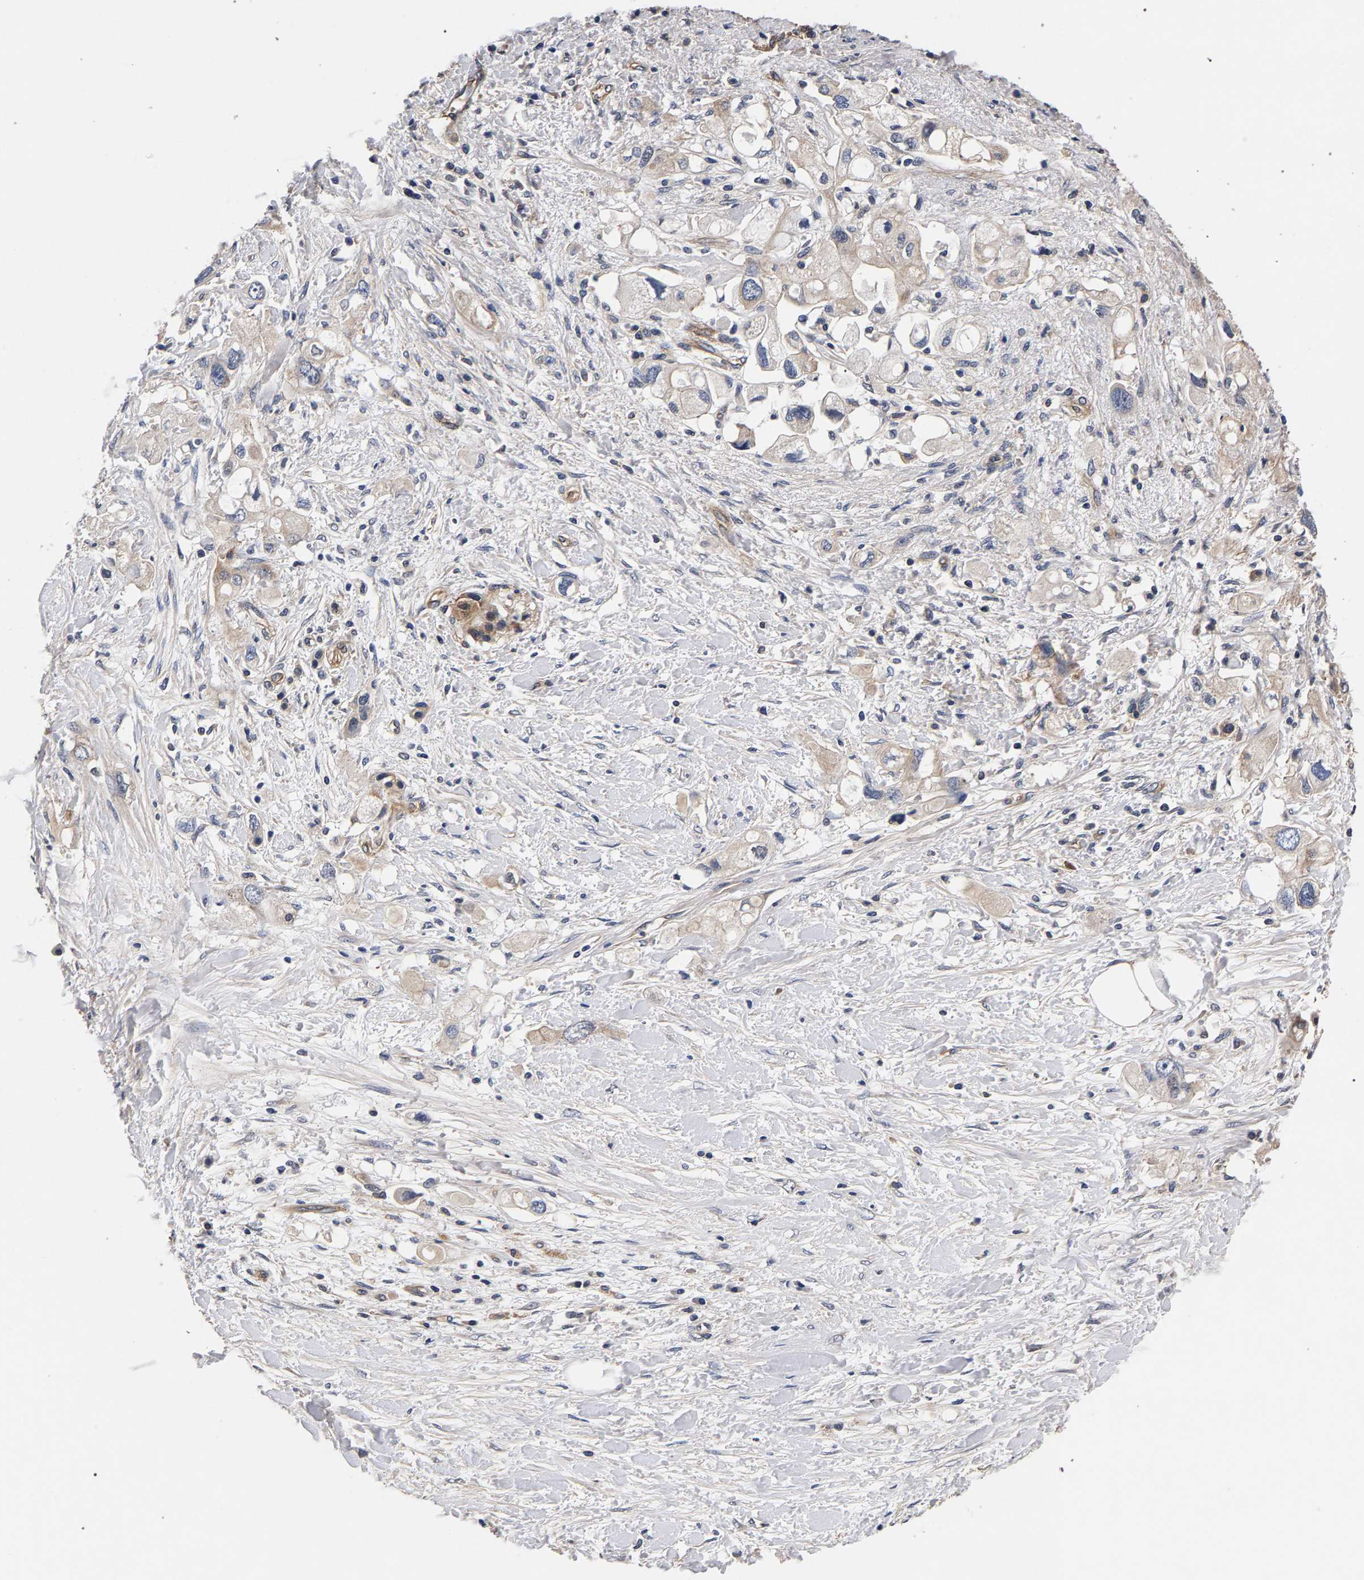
{"staining": {"intensity": "weak", "quantity": ">75%", "location": "cytoplasmic/membranous"}, "tissue": "pancreatic cancer", "cell_type": "Tumor cells", "image_type": "cancer", "snomed": [{"axis": "morphology", "description": "Adenocarcinoma, NOS"}, {"axis": "topography", "description": "Pancreas"}], "caption": "Protein analysis of pancreatic cancer (adenocarcinoma) tissue displays weak cytoplasmic/membranous positivity in about >75% of tumor cells. The protein of interest is stained brown, and the nuclei are stained in blue (DAB IHC with brightfield microscopy, high magnification).", "gene": "MARCHF7", "patient": {"sex": "female", "age": 56}}